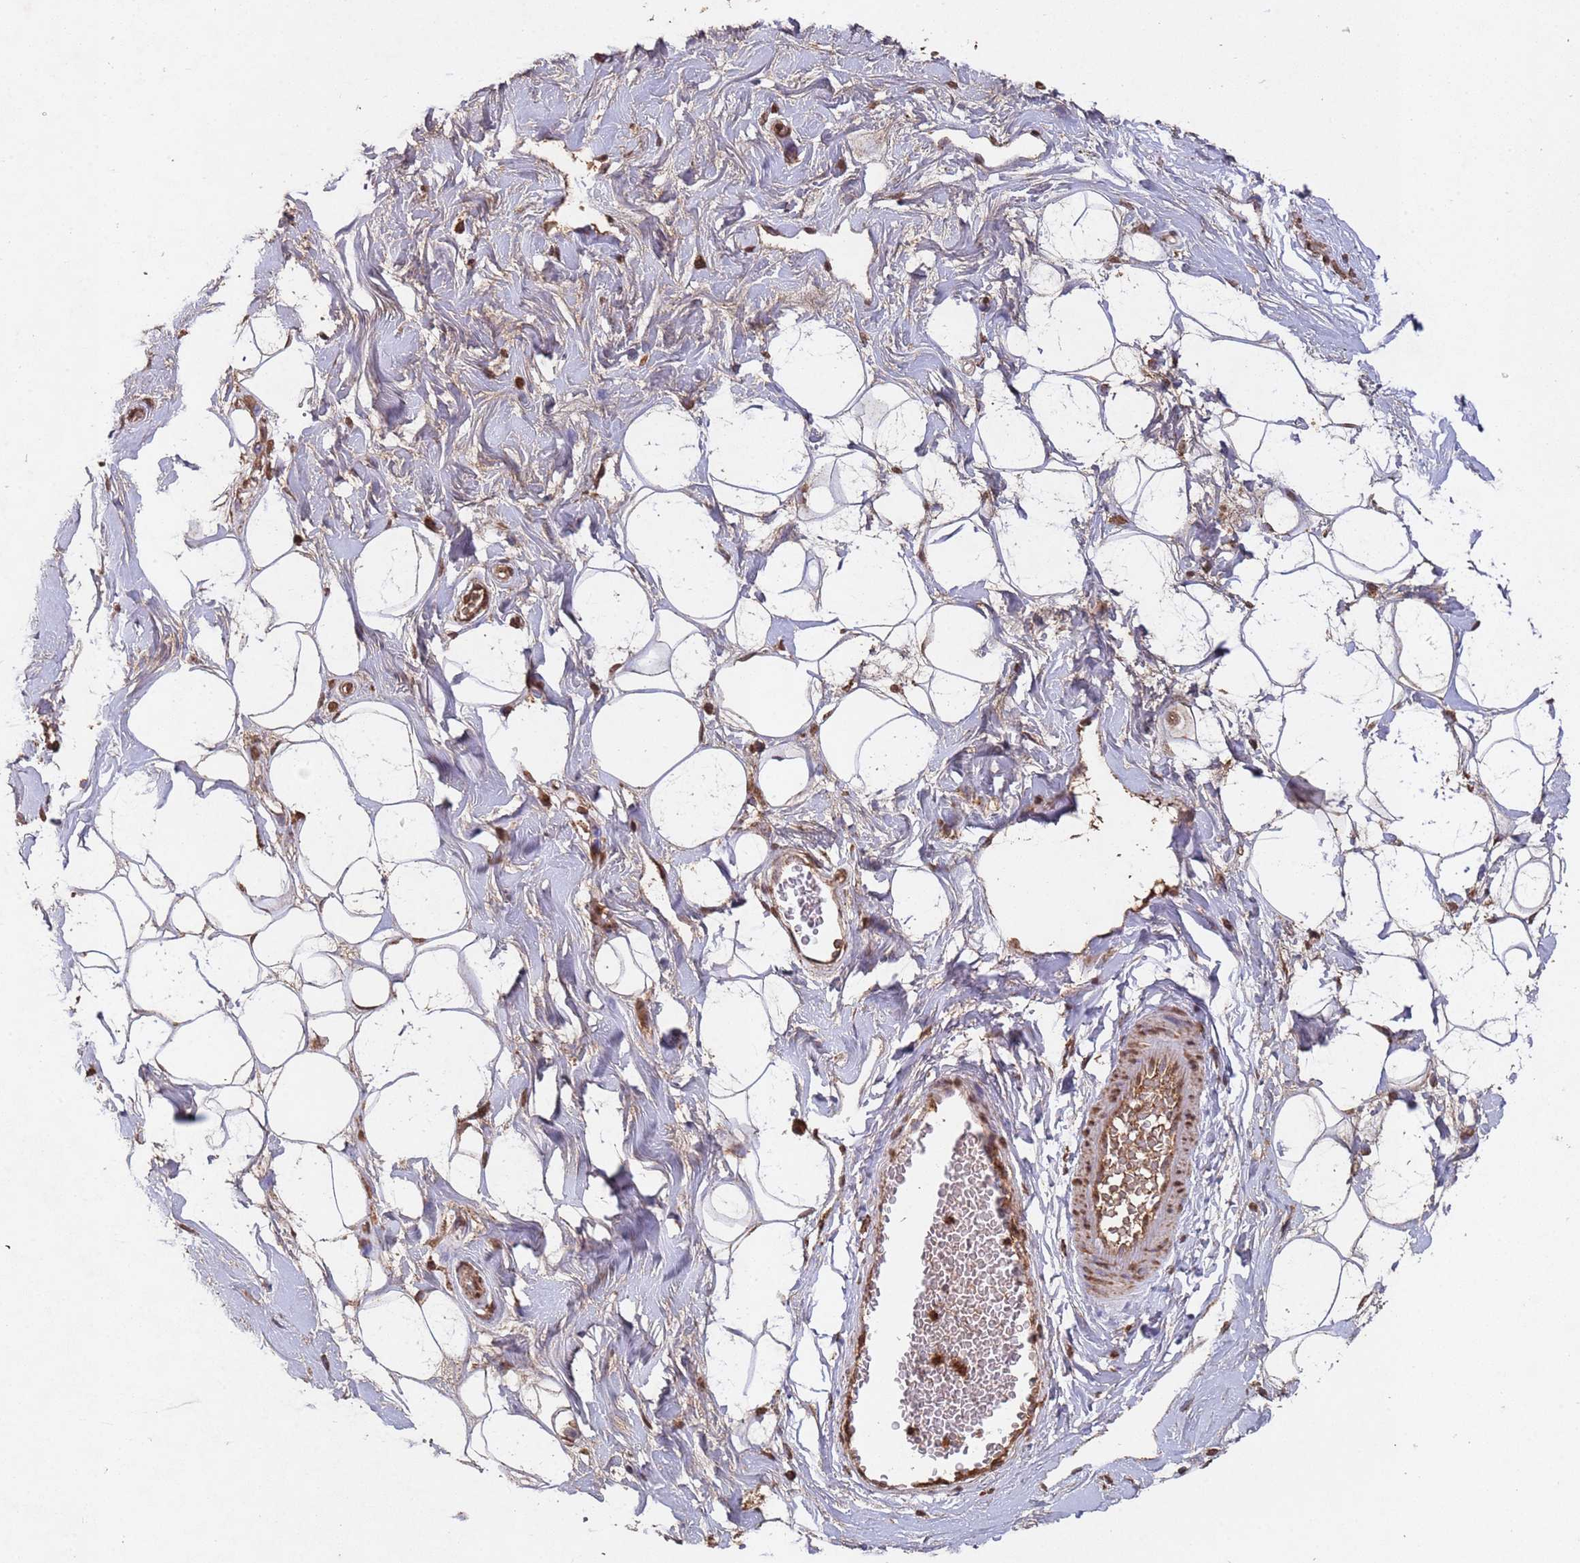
{"staining": {"intensity": "moderate", "quantity": "25%-75%", "location": "nuclear"}, "tissue": "adipose tissue", "cell_type": "Adipocytes", "image_type": "normal", "snomed": [{"axis": "morphology", "description": "Normal tissue, NOS"}, {"axis": "topography", "description": "Breast"}], "caption": "IHC of benign adipose tissue demonstrates medium levels of moderate nuclear expression in approximately 25%-75% of adipocytes.", "gene": "HDAC10", "patient": {"sex": "female", "age": 26}}